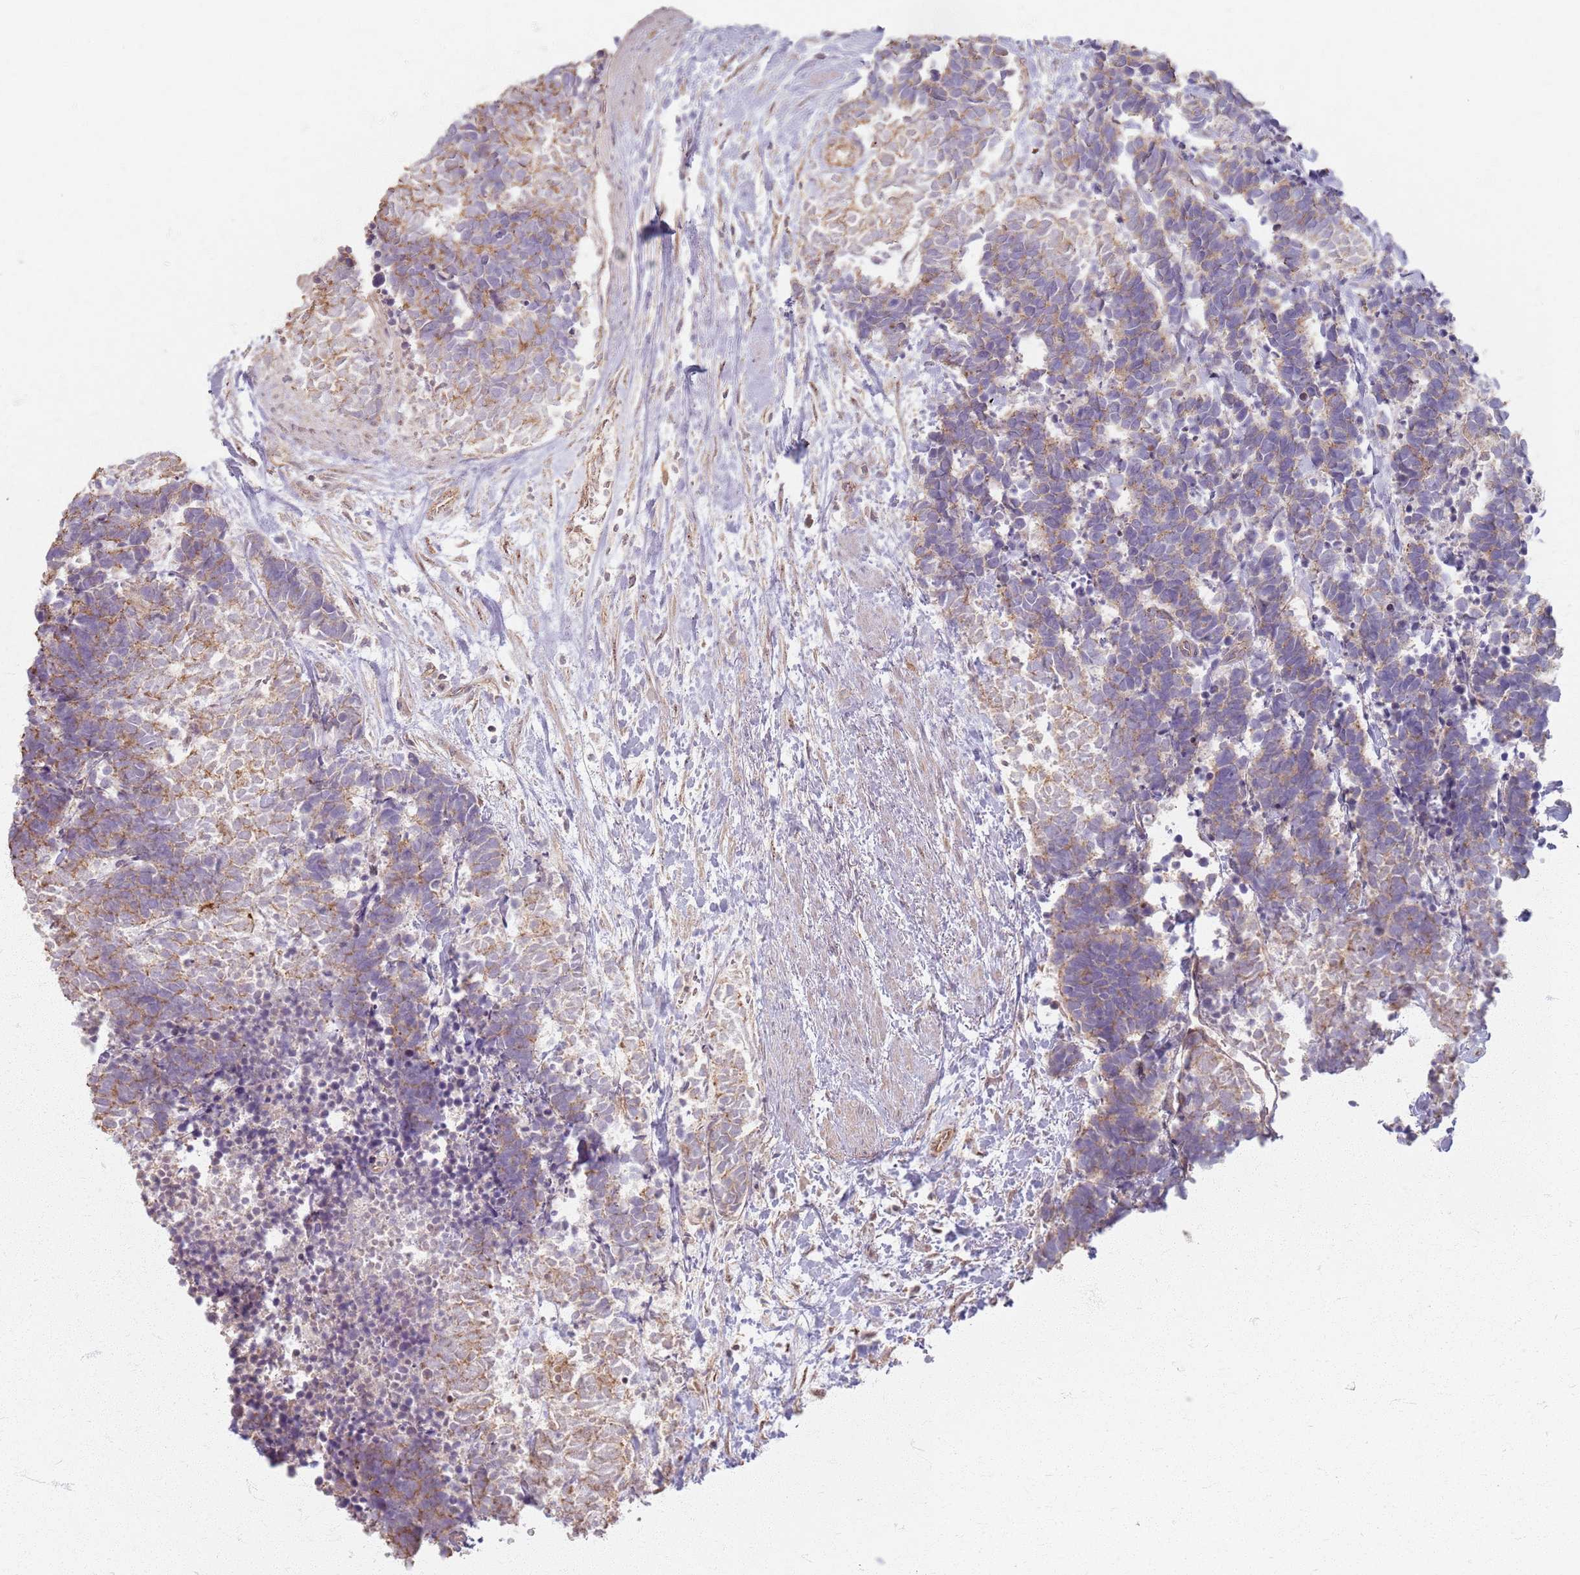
{"staining": {"intensity": "weak", "quantity": "25%-75%", "location": "cytoplasmic/membranous"}, "tissue": "carcinoid", "cell_type": "Tumor cells", "image_type": "cancer", "snomed": [{"axis": "morphology", "description": "Carcinoma, NOS"}, {"axis": "morphology", "description": "Carcinoid, malignant, NOS"}, {"axis": "topography", "description": "Prostate"}], "caption": "A brown stain shows weak cytoplasmic/membranous expression of a protein in carcinoid tumor cells.", "gene": "KCNA5", "patient": {"sex": "male", "age": 57}}